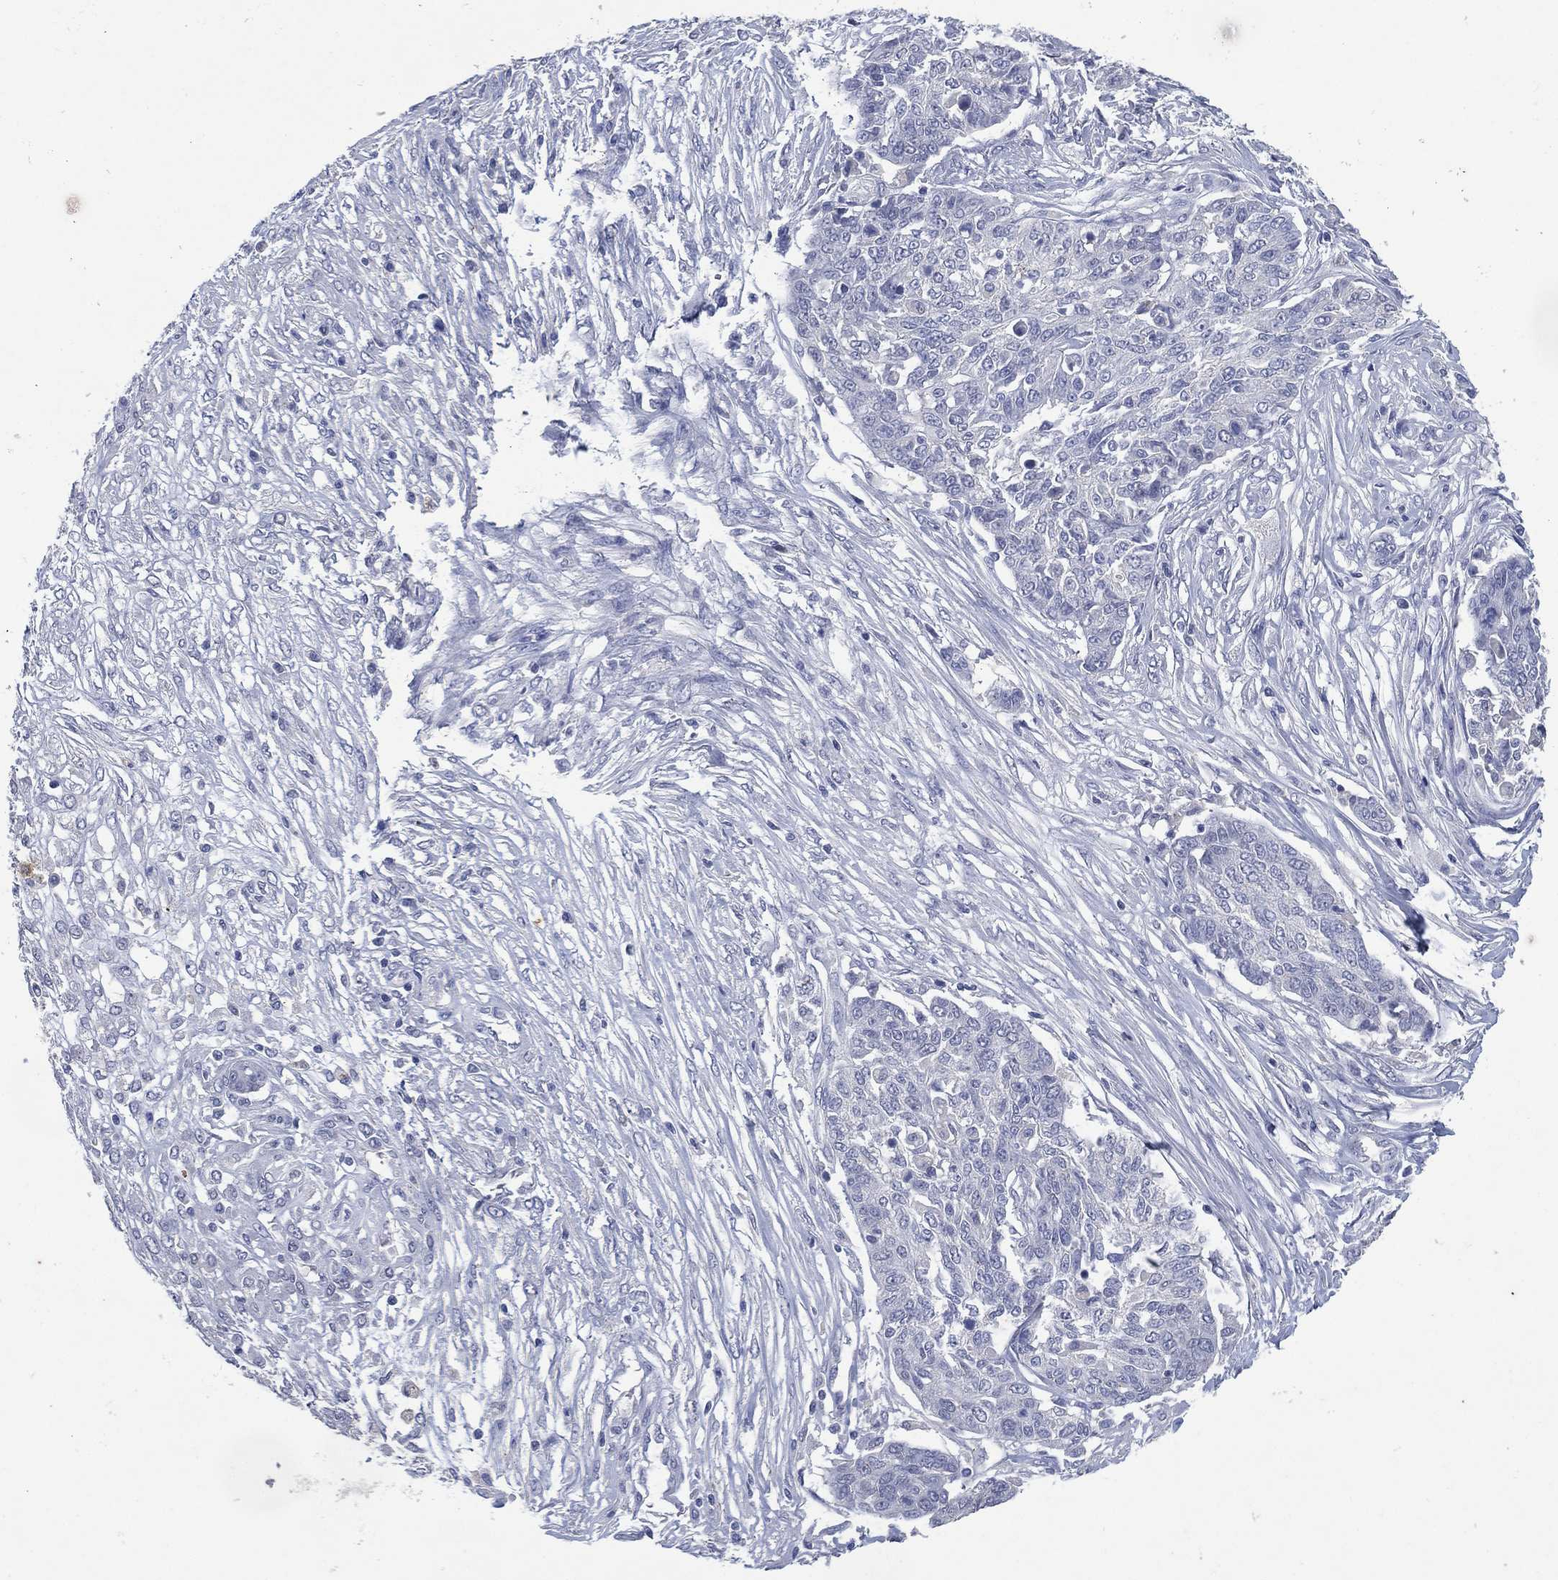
{"staining": {"intensity": "negative", "quantity": "none", "location": "none"}, "tissue": "ovarian cancer", "cell_type": "Tumor cells", "image_type": "cancer", "snomed": [{"axis": "morphology", "description": "Cystadenocarcinoma, serous, NOS"}, {"axis": "topography", "description": "Ovary"}], "caption": "DAB (3,3'-diaminobenzidine) immunohistochemical staining of ovarian serous cystadenocarcinoma shows no significant staining in tumor cells. The staining was performed using DAB (3,3'-diaminobenzidine) to visualize the protein expression in brown, while the nuclei were stained in blue with hematoxylin (Magnification: 20x).", "gene": "FSCN2", "patient": {"sex": "female", "age": 67}}